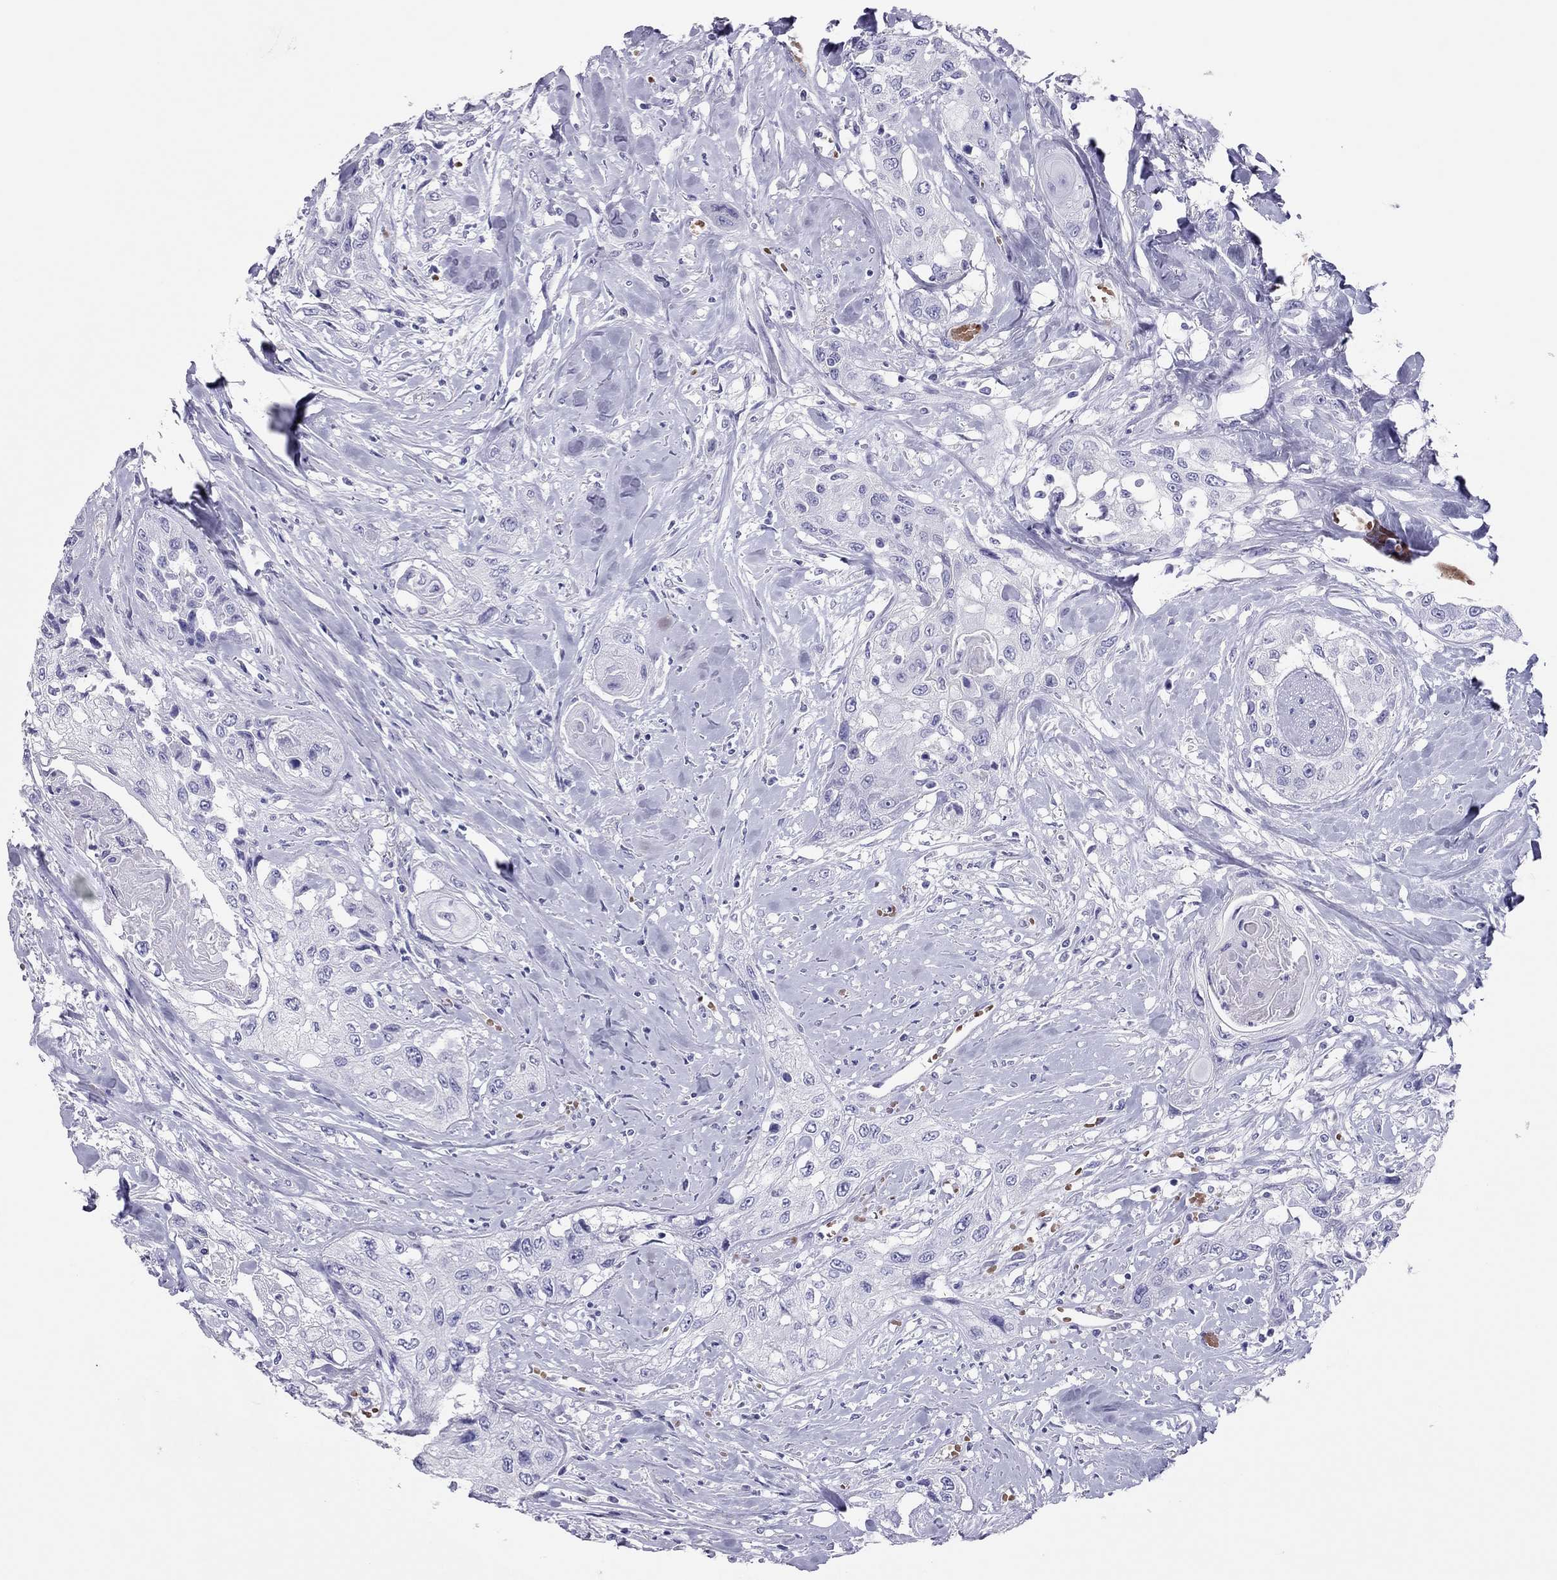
{"staining": {"intensity": "negative", "quantity": "none", "location": "none"}, "tissue": "head and neck cancer", "cell_type": "Tumor cells", "image_type": "cancer", "snomed": [{"axis": "morphology", "description": "Normal tissue, NOS"}, {"axis": "morphology", "description": "Squamous cell carcinoma, NOS"}, {"axis": "topography", "description": "Oral tissue"}, {"axis": "topography", "description": "Peripheral nerve tissue"}, {"axis": "topography", "description": "Head-Neck"}], "caption": "Tumor cells show no significant protein expression in head and neck cancer (squamous cell carcinoma).", "gene": "TSHB", "patient": {"sex": "female", "age": 59}}